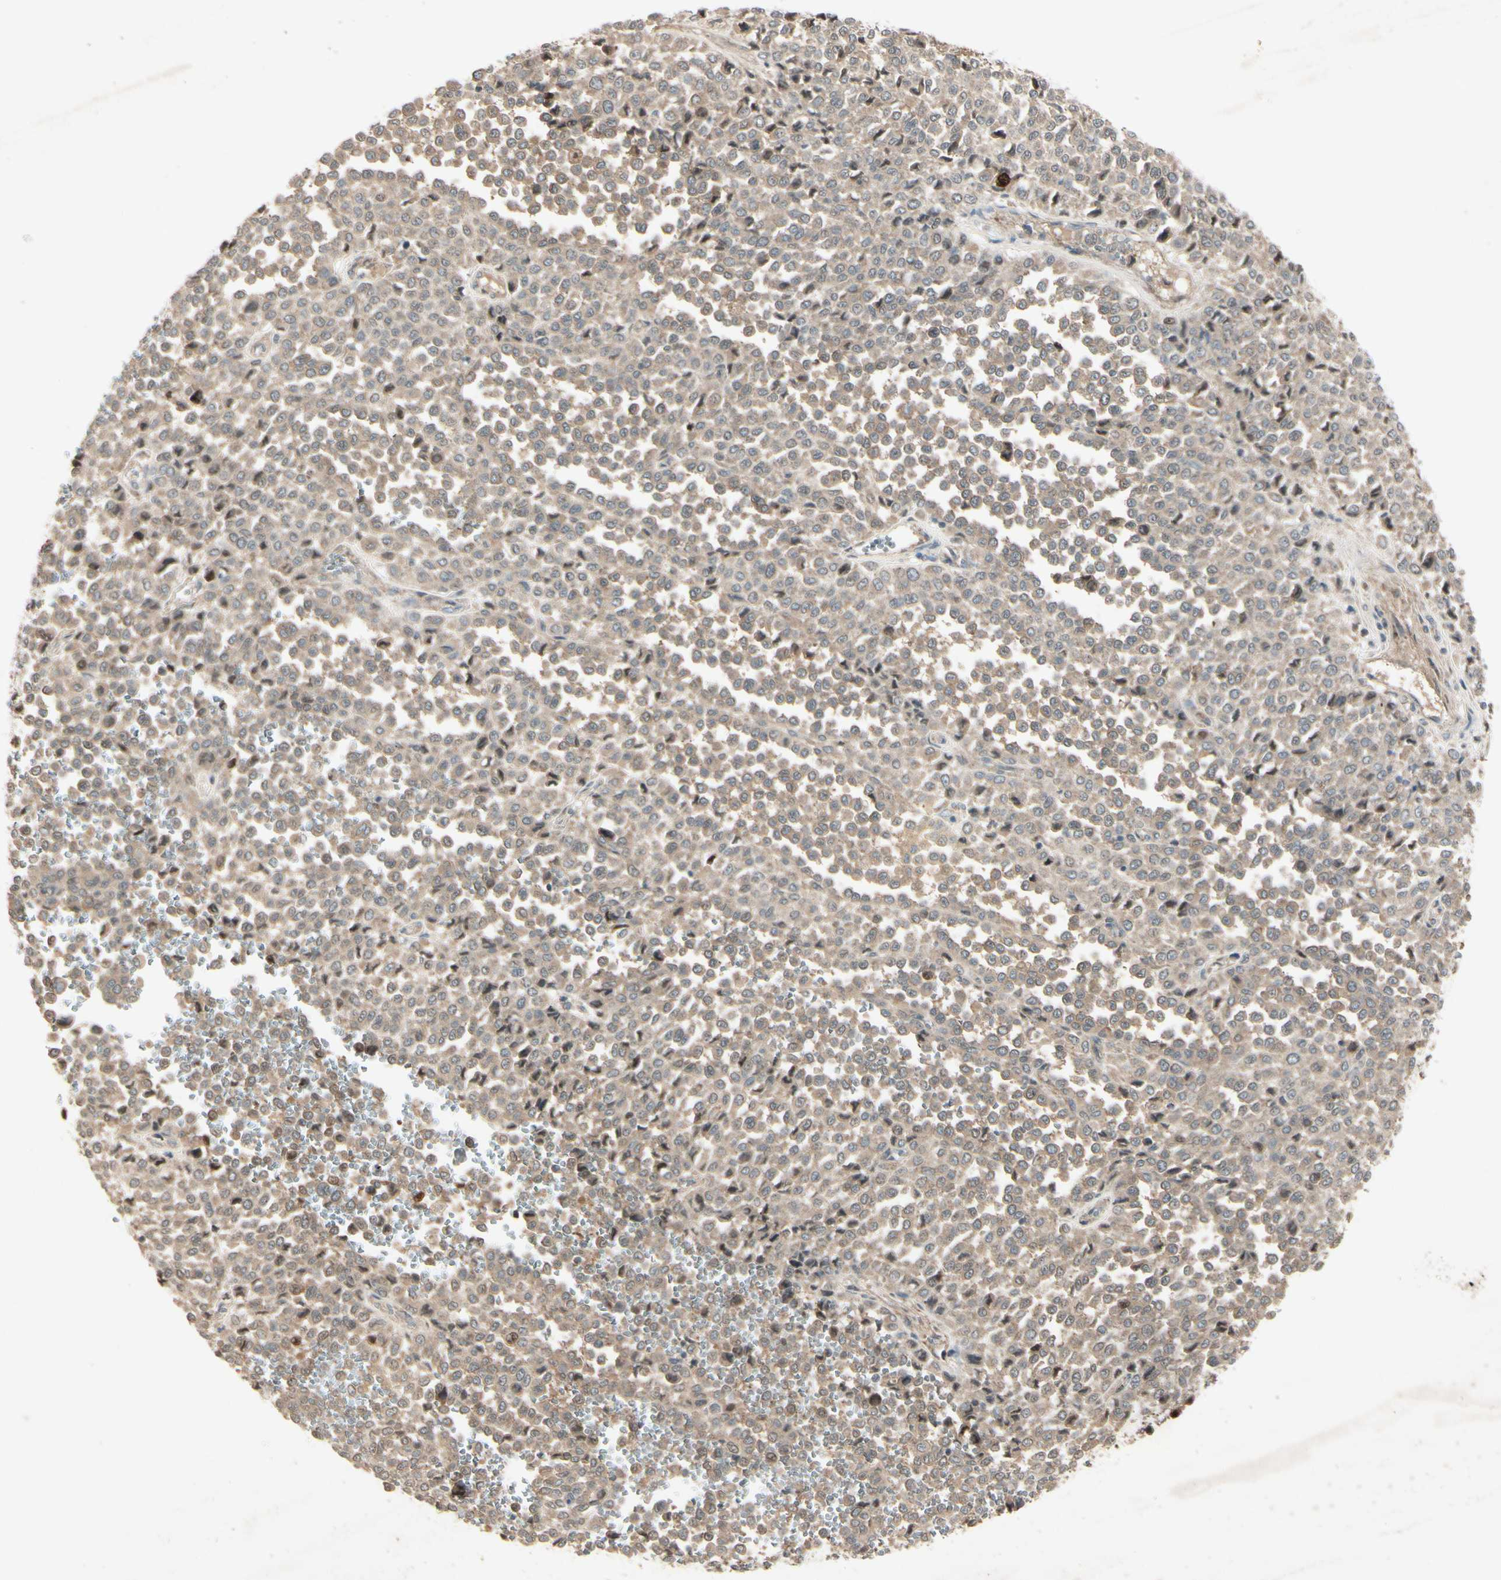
{"staining": {"intensity": "weak", "quantity": ">75%", "location": "cytoplasmic/membranous"}, "tissue": "melanoma", "cell_type": "Tumor cells", "image_type": "cancer", "snomed": [{"axis": "morphology", "description": "Malignant melanoma, Metastatic site"}, {"axis": "topography", "description": "Pancreas"}], "caption": "A high-resolution micrograph shows immunohistochemistry staining of melanoma, which shows weak cytoplasmic/membranous positivity in approximately >75% of tumor cells. Nuclei are stained in blue.", "gene": "FHDC1", "patient": {"sex": "female", "age": 30}}